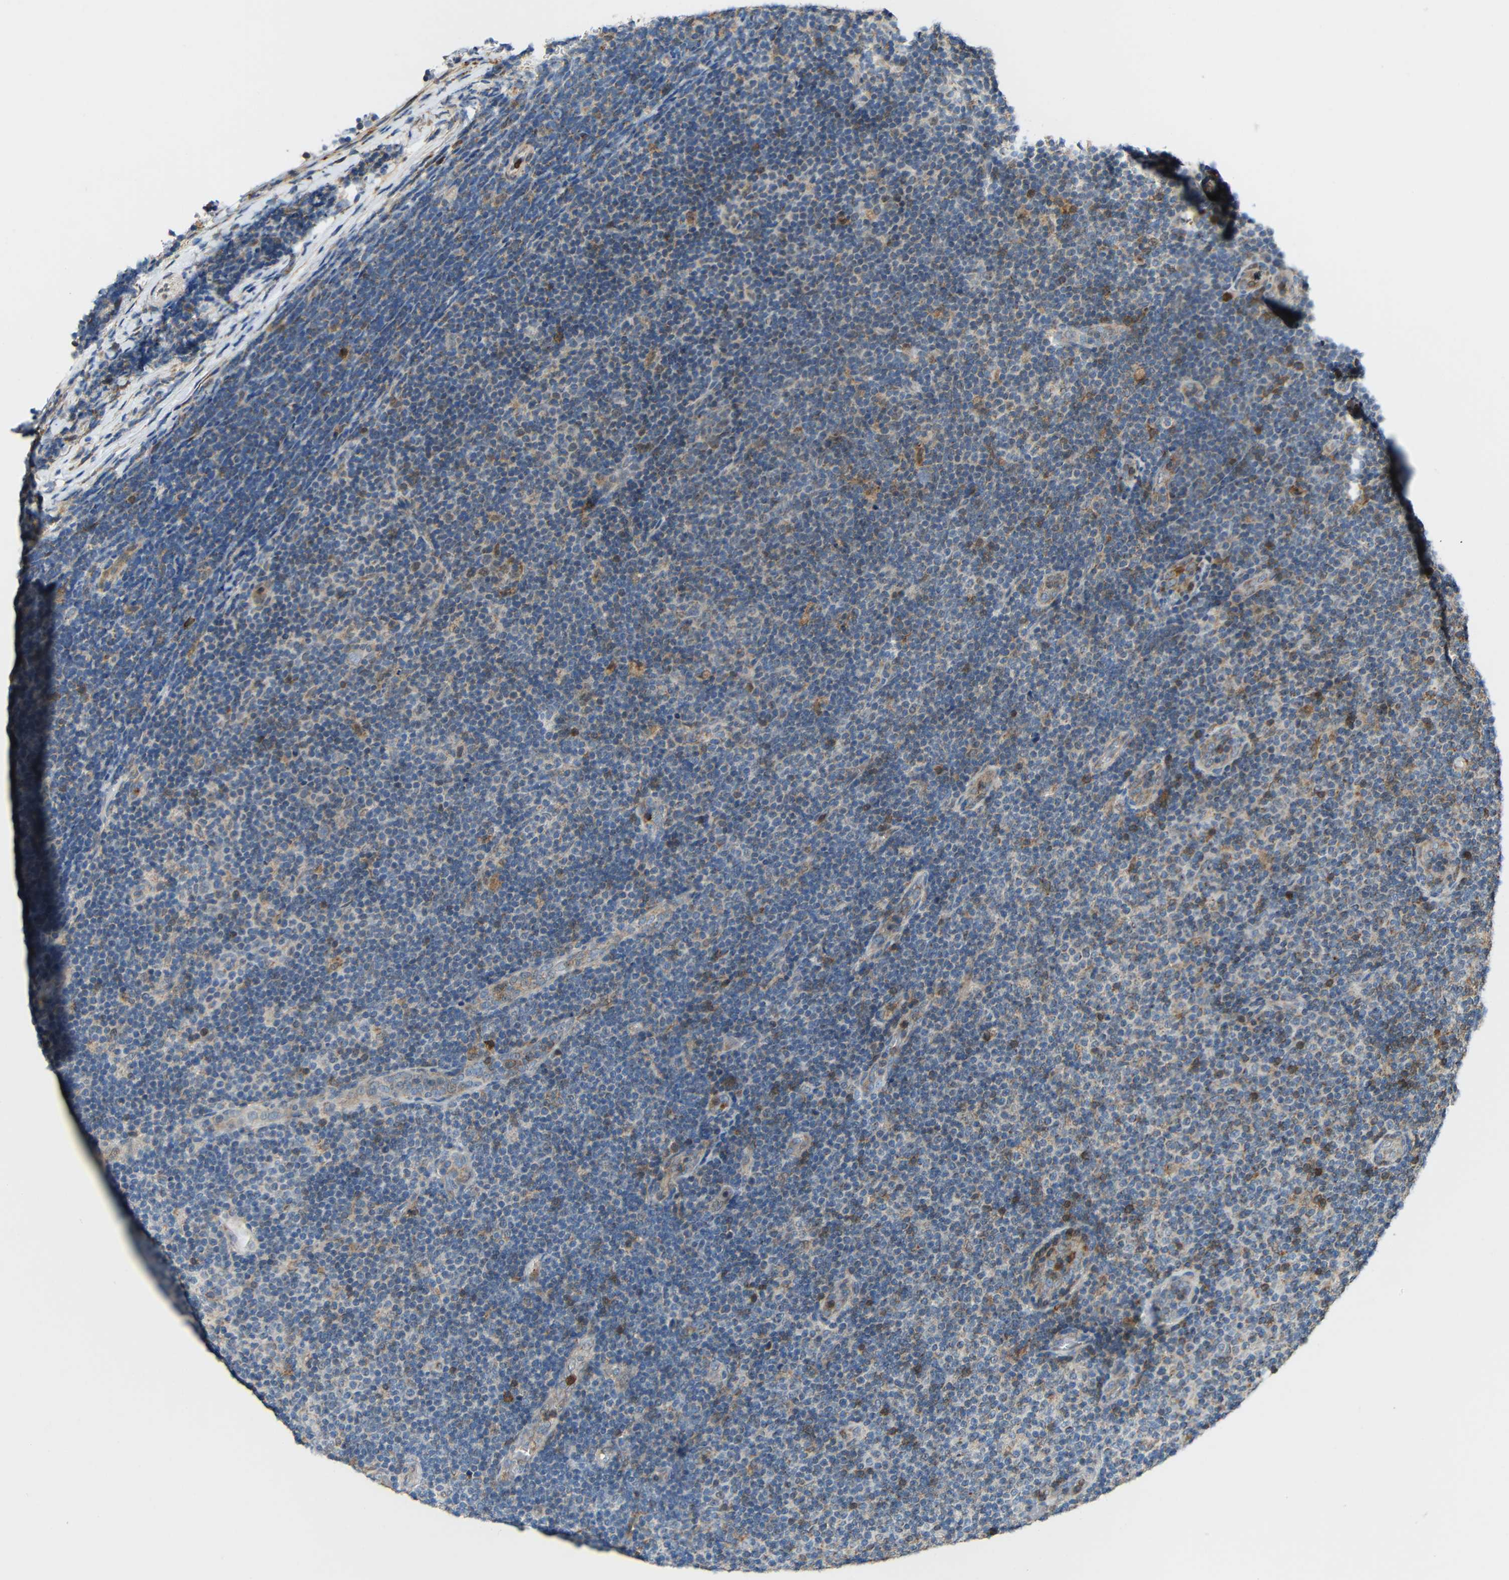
{"staining": {"intensity": "weak", "quantity": "25%-75%", "location": "cytoplasmic/membranous"}, "tissue": "lymphoma", "cell_type": "Tumor cells", "image_type": "cancer", "snomed": [{"axis": "morphology", "description": "Malignant lymphoma, non-Hodgkin's type, Low grade"}, {"axis": "topography", "description": "Lymph node"}], "caption": "Tumor cells reveal low levels of weak cytoplasmic/membranous staining in approximately 25%-75% of cells in human malignant lymphoma, non-Hodgkin's type (low-grade). Using DAB (3,3'-diaminobenzidine) (brown) and hematoxylin (blue) stains, captured at high magnification using brightfield microscopy.", "gene": "C1GALT1", "patient": {"sex": "male", "age": 83}}